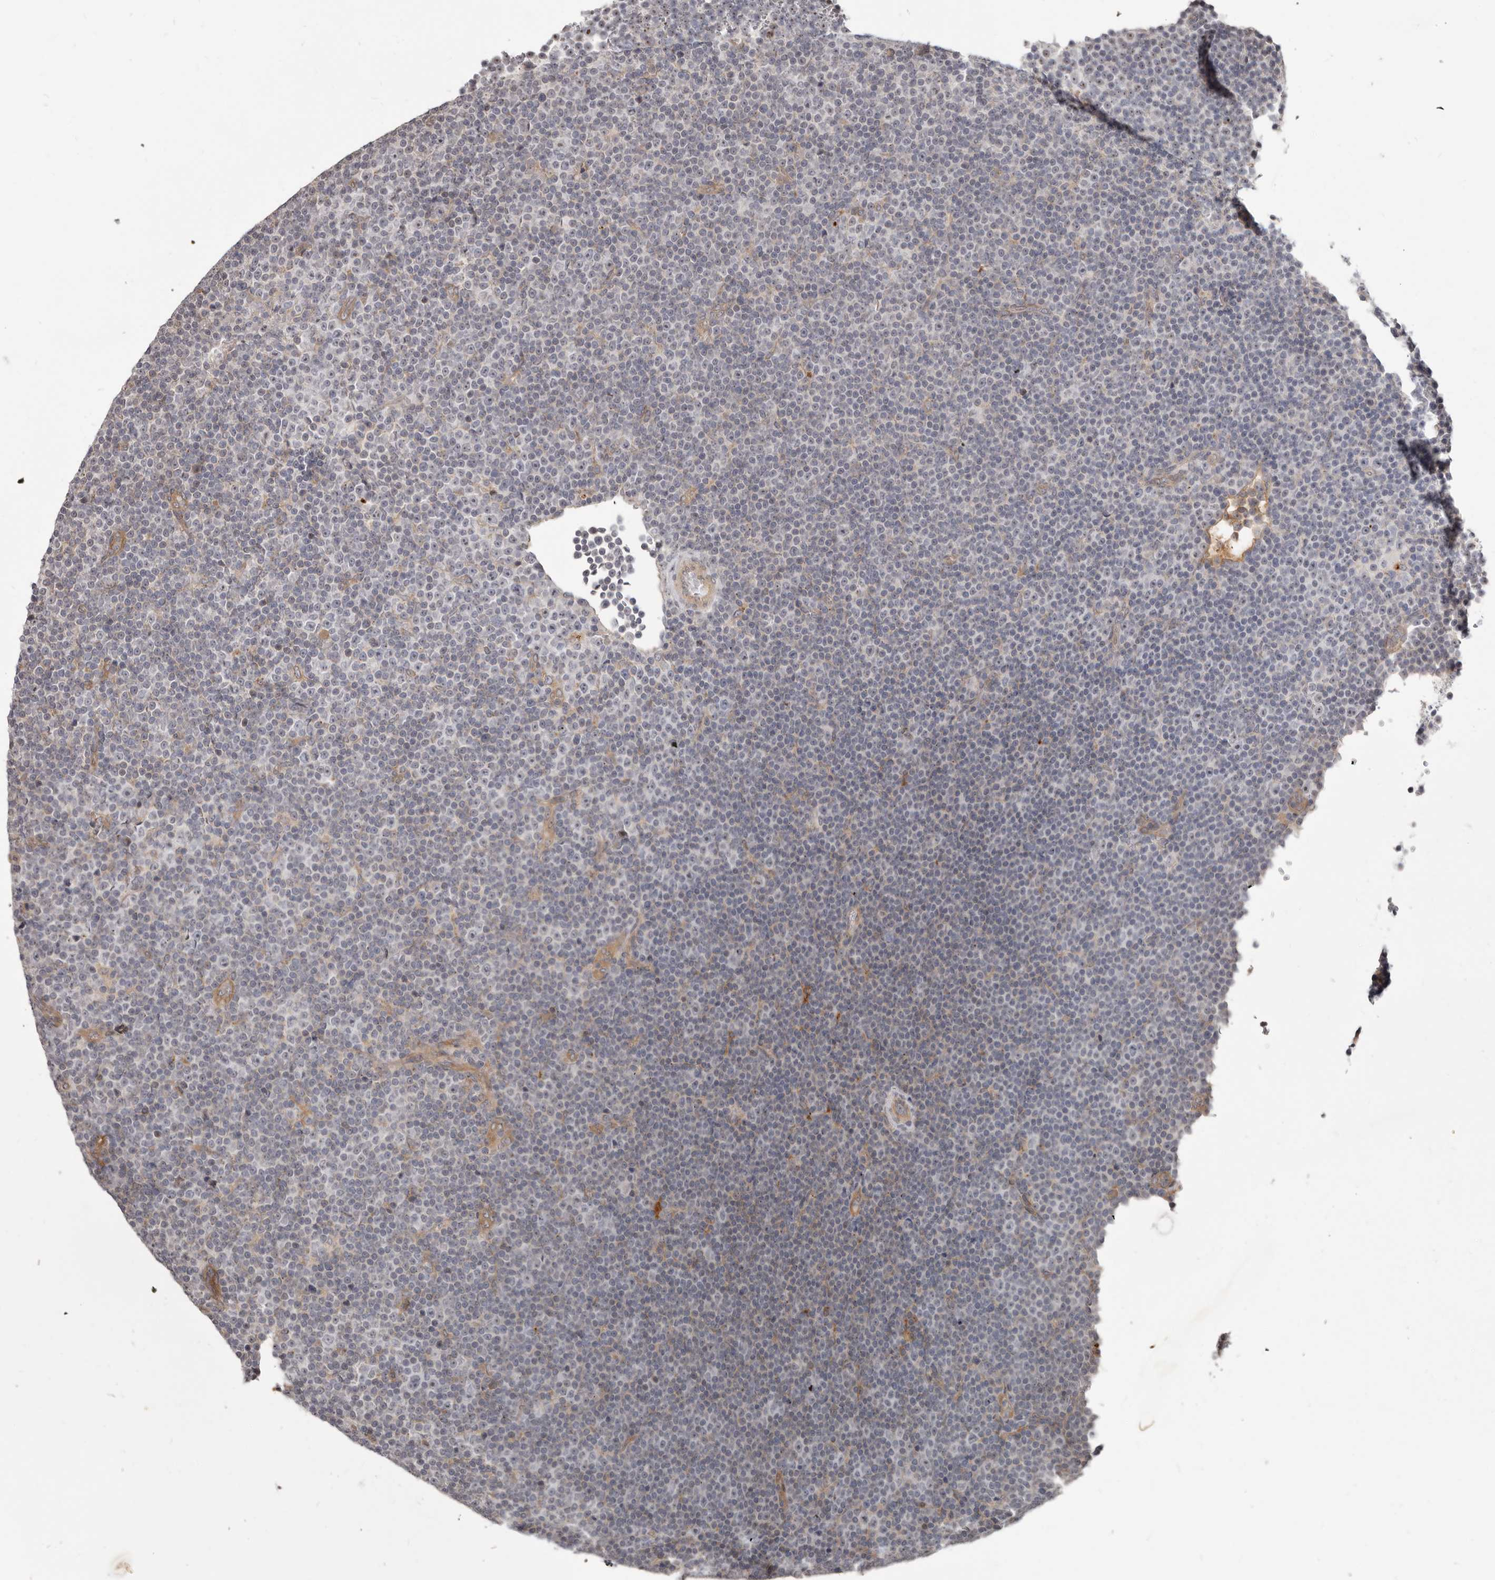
{"staining": {"intensity": "negative", "quantity": "none", "location": "none"}, "tissue": "lymphoma", "cell_type": "Tumor cells", "image_type": "cancer", "snomed": [{"axis": "morphology", "description": "Malignant lymphoma, non-Hodgkin's type, Low grade"}, {"axis": "topography", "description": "Lymph node"}], "caption": "Tumor cells are negative for protein expression in human malignant lymphoma, non-Hodgkin's type (low-grade).", "gene": "BAD", "patient": {"sex": "female", "age": 67}}